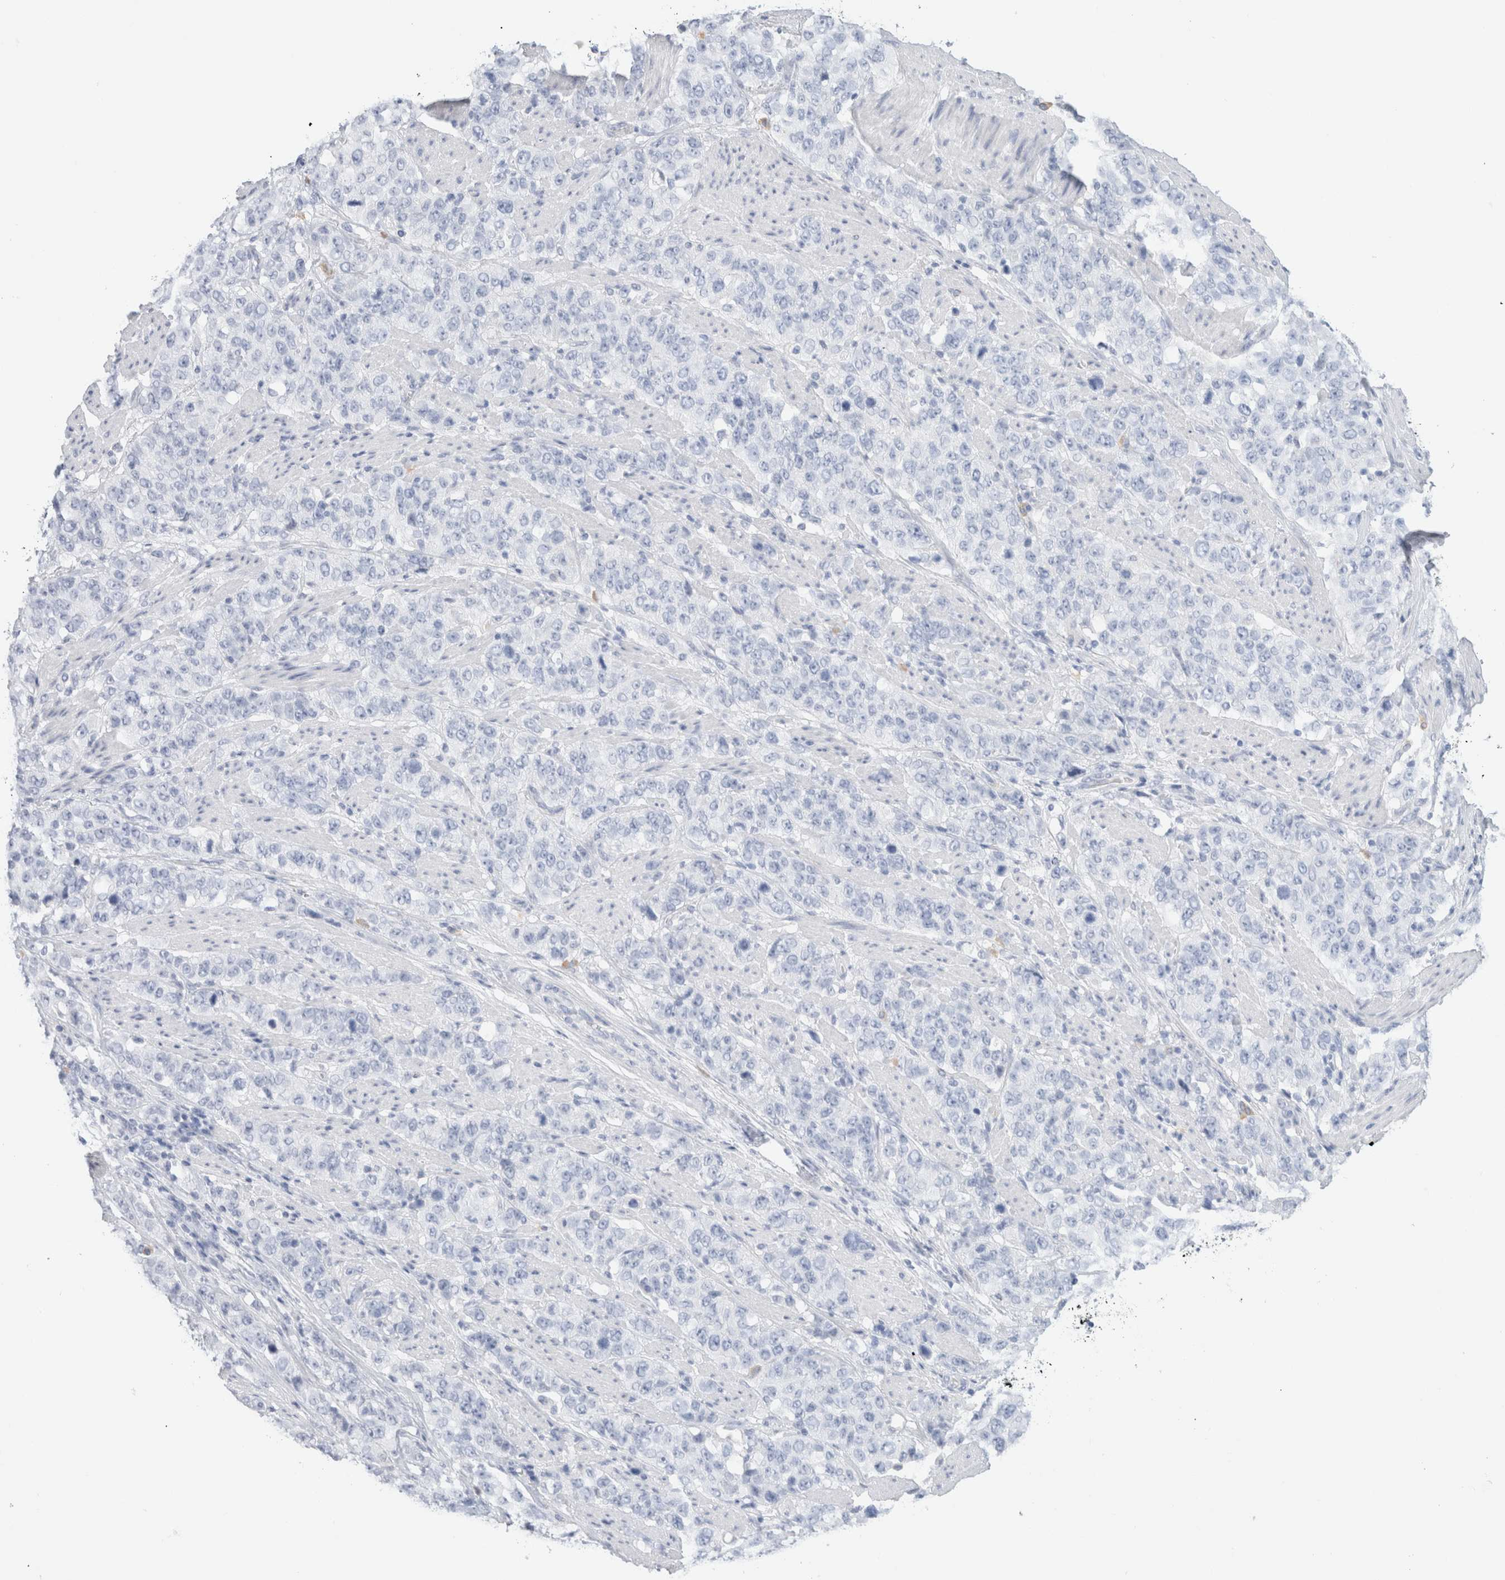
{"staining": {"intensity": "negative", "quantity": "none", "location": "none"}, "tissue": "stomach cancer", "cell_type": "Tumor cells", "image_type": "cancer", "snomed": [{"axis": "morphology", "description": "Adenocarcinoma, NOS"}, {"axis": "topography", "description": "Stomach"}], "caption": "Immunohistochemical staining of human adenocarcinoma (stomach) shows no significant positivity in tumor cells.", "gene": "ARG1", "patient": {"sex": "male", "age": 48}}